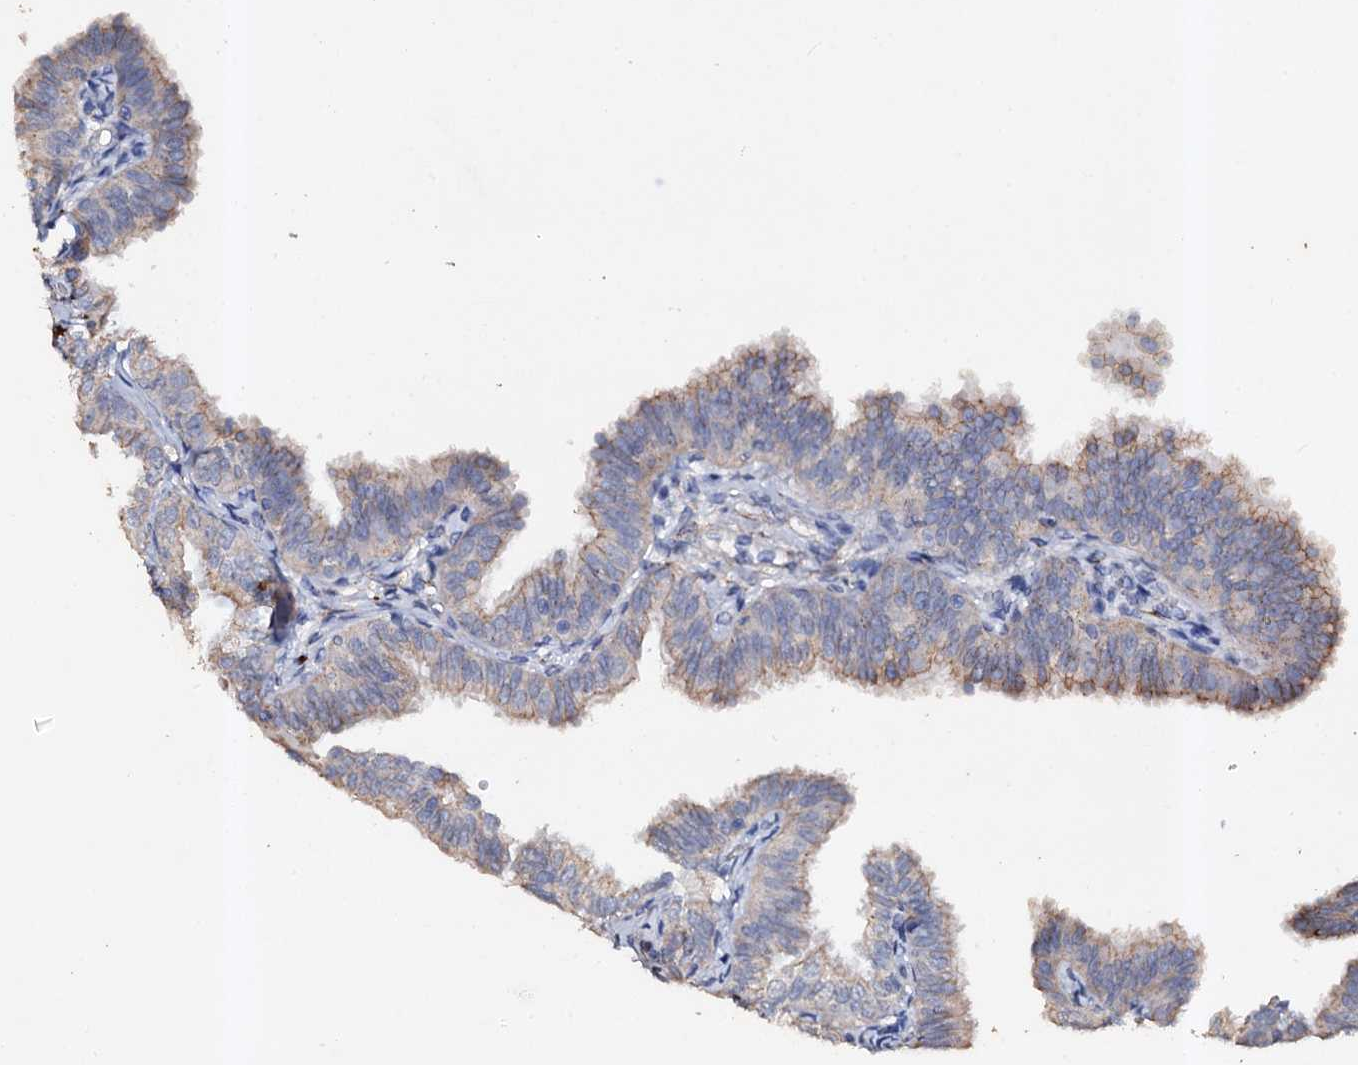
{"staining": {"intensity": "weak", "quantity": "<25%", "location": "cytoplasmic/membranous"}, "tissue": "fallopian tube", "cell_type": "Glandular cells", "image_type": "normal", "snomed": [{"axis": "morphology", "description": "Normal tissue, NOS"}, {"axis": "topography", "description": "Fallopian tube"}], "caption": "Immunohistochemical staining of unremarkable fallopian tube reveals no significant positivity in glandular cells. (DAB (3,3'-diaminobenzidine) immunohistochemistry, high magnification).", "gene": "VPS36", "patient": {"sex": "female", "age": 35}}